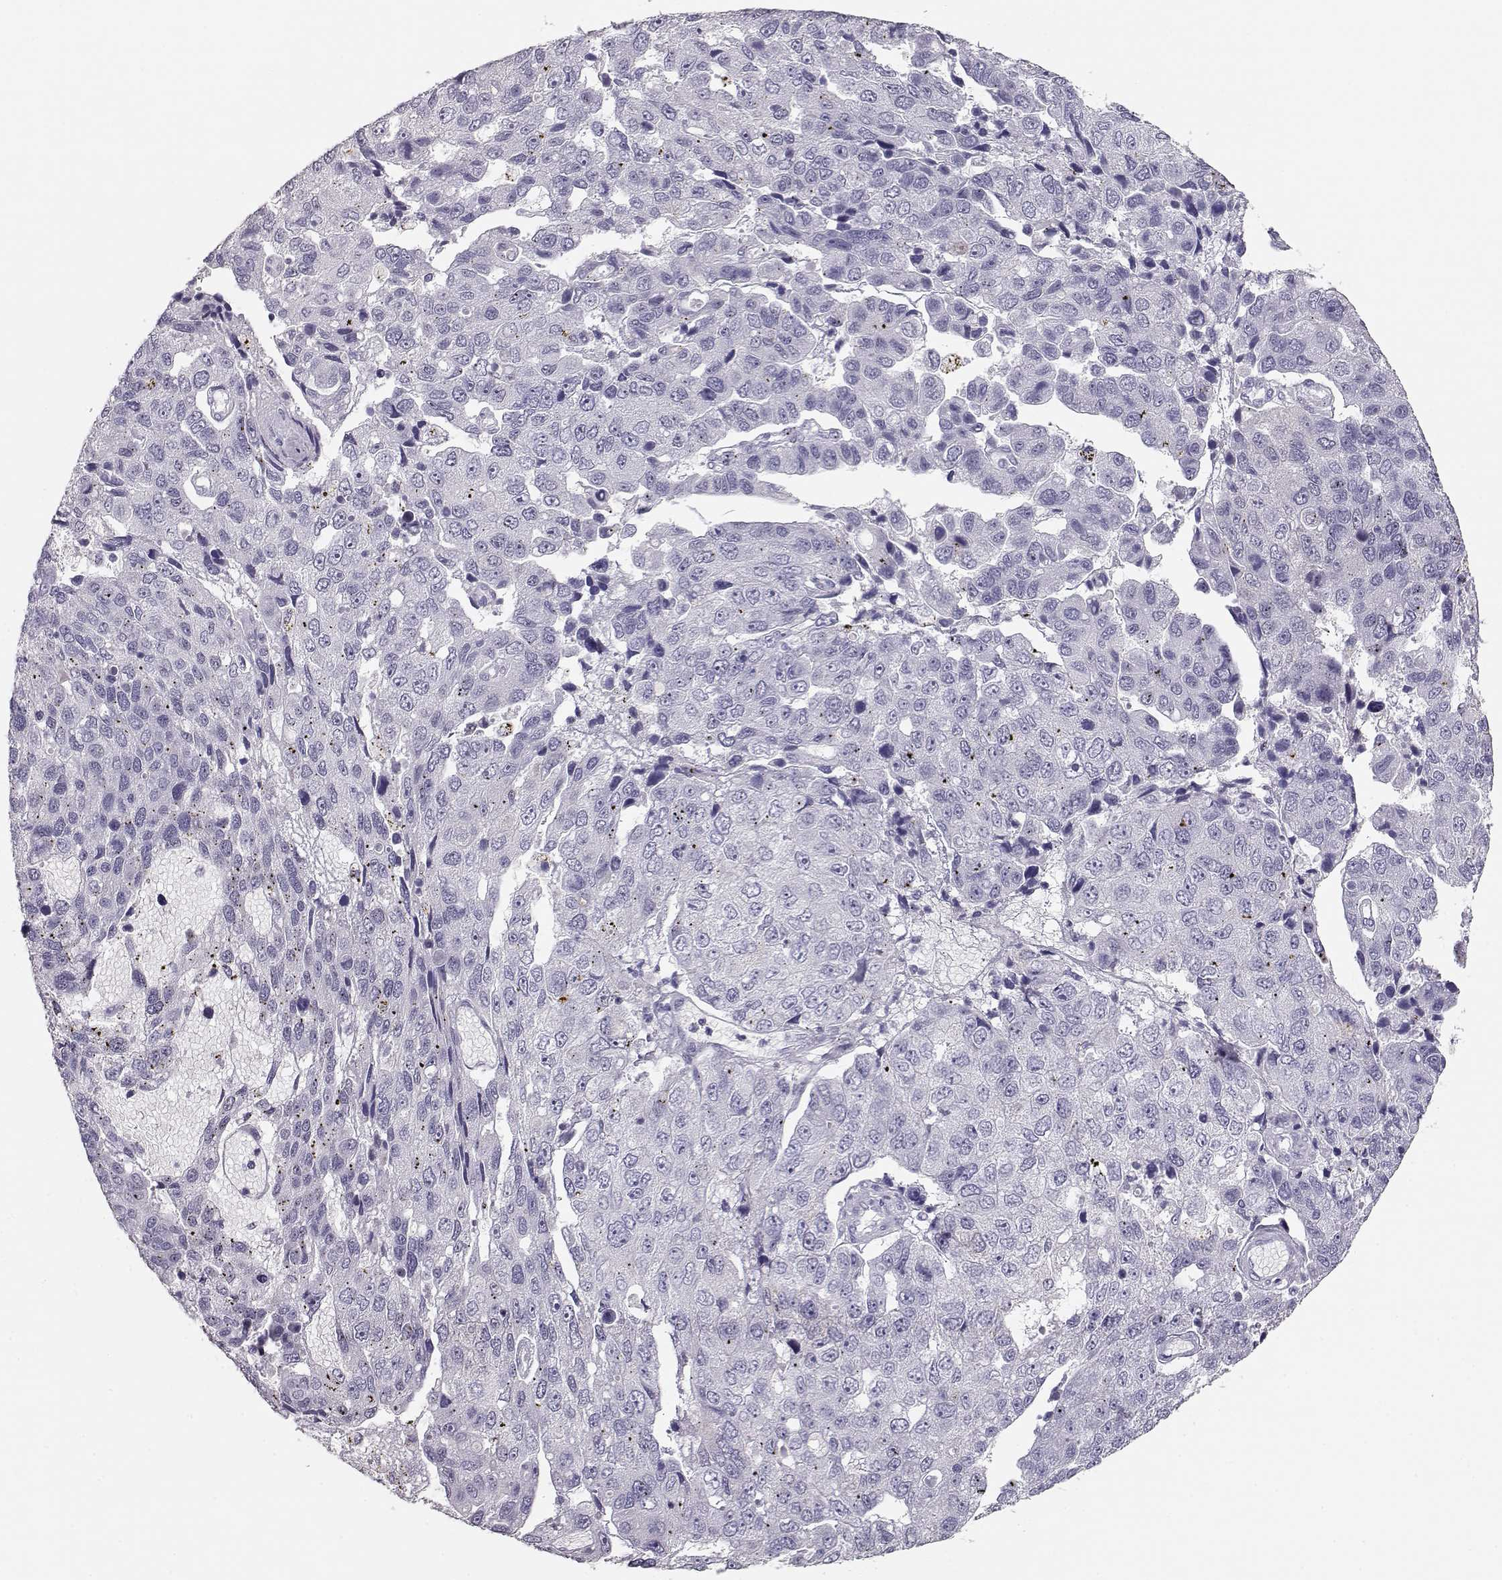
{"staining": {"intensity": "negative", "quantity": "none", "location": "none"}, "tissue": "pancreatic cancer", "cell_type": "Tumor cells", "image_type": "cancer", "snomed": [{"axis": "morphology", "description": "Adenocarcinoma, NOS"}, {"axis": "topography", "description": "Pancreas"}], "caption": "Immunohistochemistry of pancreatic cancer (adenocarcinoma) reveals no staining in tumor cells.", "gene": "MAGEC1", "patient": {"sex": "female", "age": 61}}